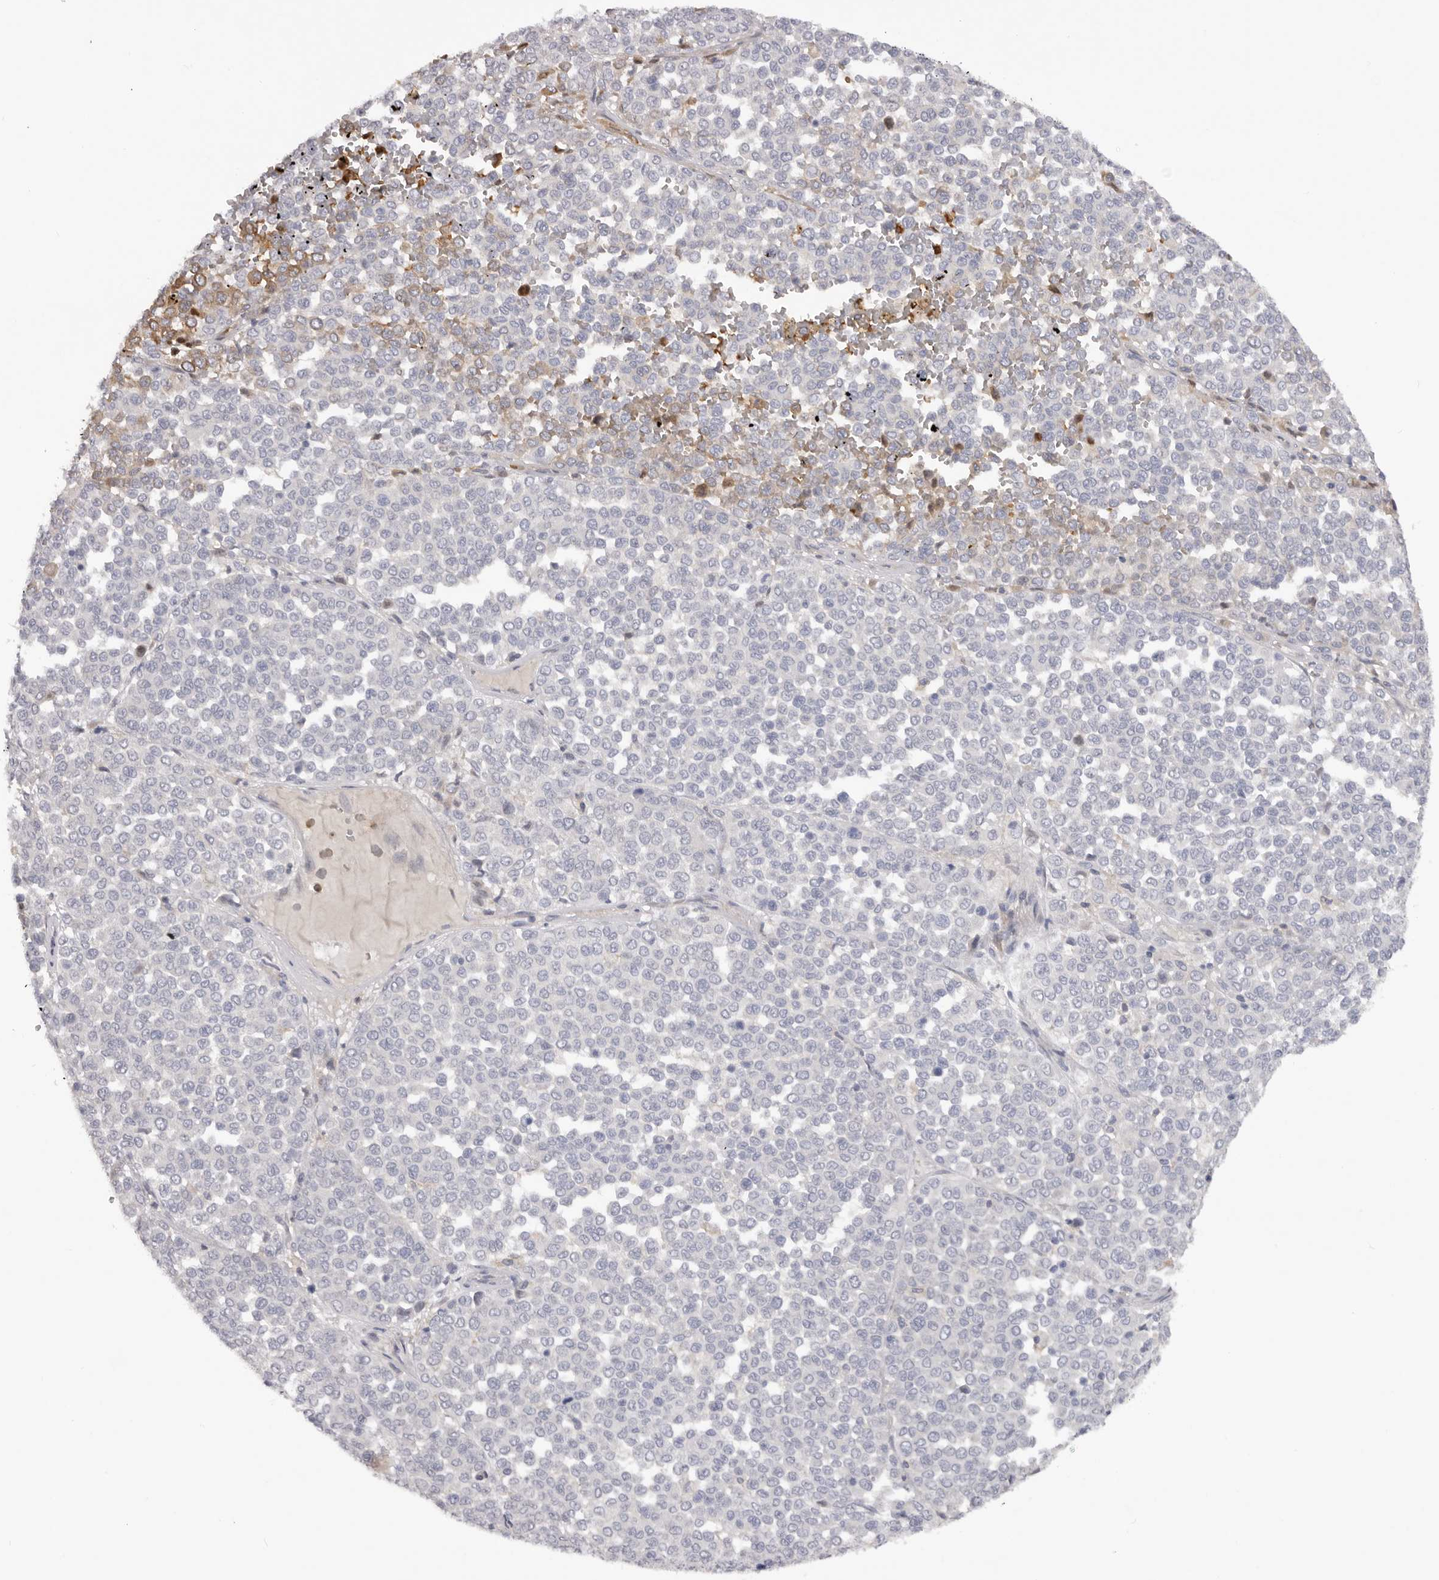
{"staining": {"intensity": "weak", "quantity": "<25%", "location": "cytoplasmic/membranous"}, "tissue": "melanoma", "cell_type": "Tumor cells", "image_type": "cancer", "snomed": [{"axis": "morphology", "description": "Malignant melanoma, Metastatic site"}, {"axis": "topography", "description": "Pancreas"}], "caption": "A photomicrograph of human melanoma is negative for staining in tumor cells. Brightfield microscopy of immunohistochemistry stained with DAB (brown) and hematoxylin (blue), captured at high magnification.", "gene": "TNR", "patient": {"sex": "female", "age": 30}}